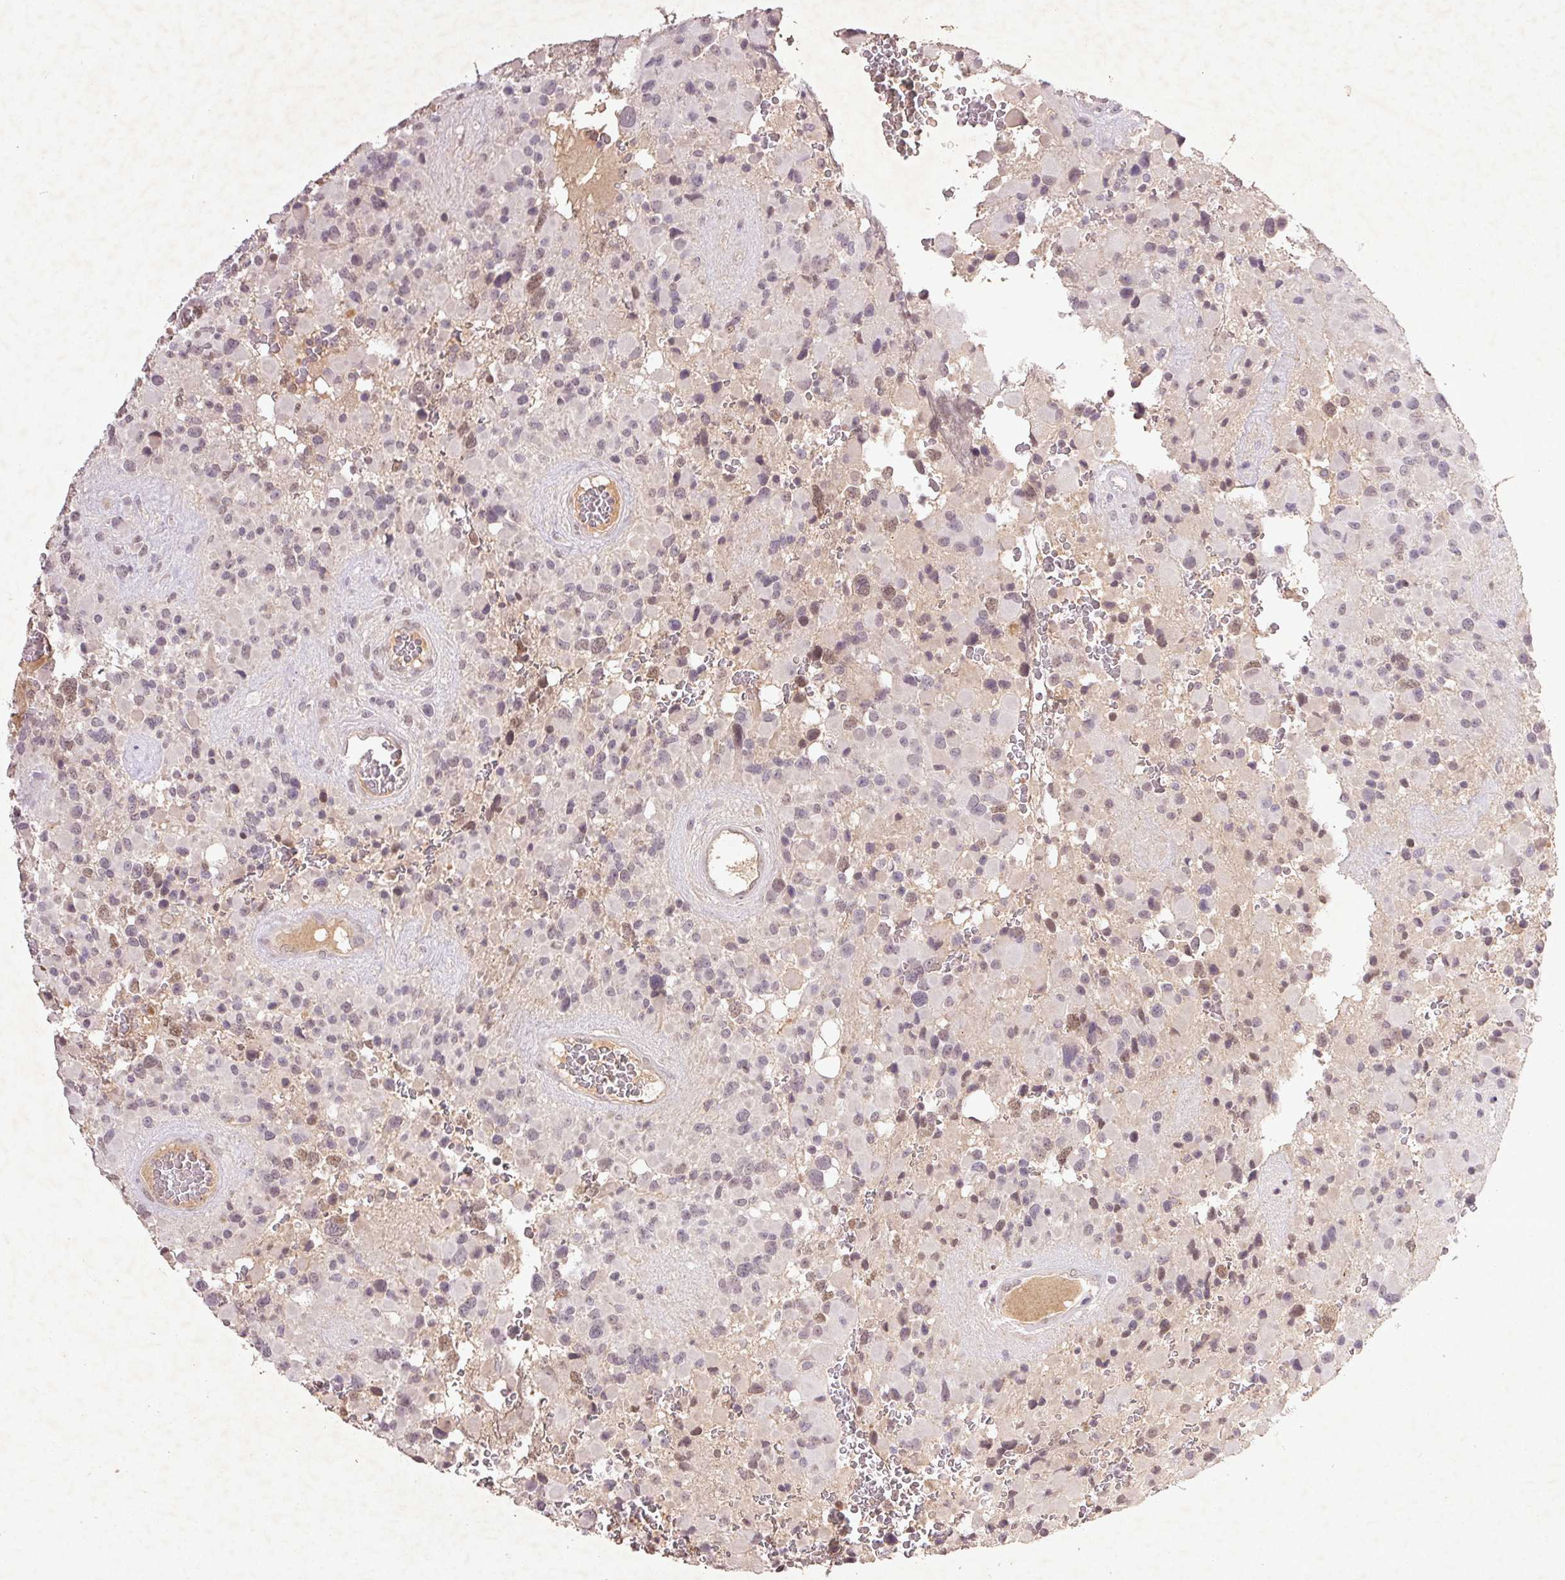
{"staining": {"intensity": "negative", "quantity": "none", "location": "none"}, "tissue": "glioma", "cell_type": "Tumor cells", "image_type": "cancer", "snomed": [{"axis": "morphology", "description": "Glioma, malignant, High grade"}, {"axis": "topography", "description": "Brain"}], "caption": "Malignant glioma (high-grade) stained for a protein using immunohistochemistry reveals no expression tumor cells.", "gene": "FAM168B", "patient": {"sex": "female", "age": 40}}